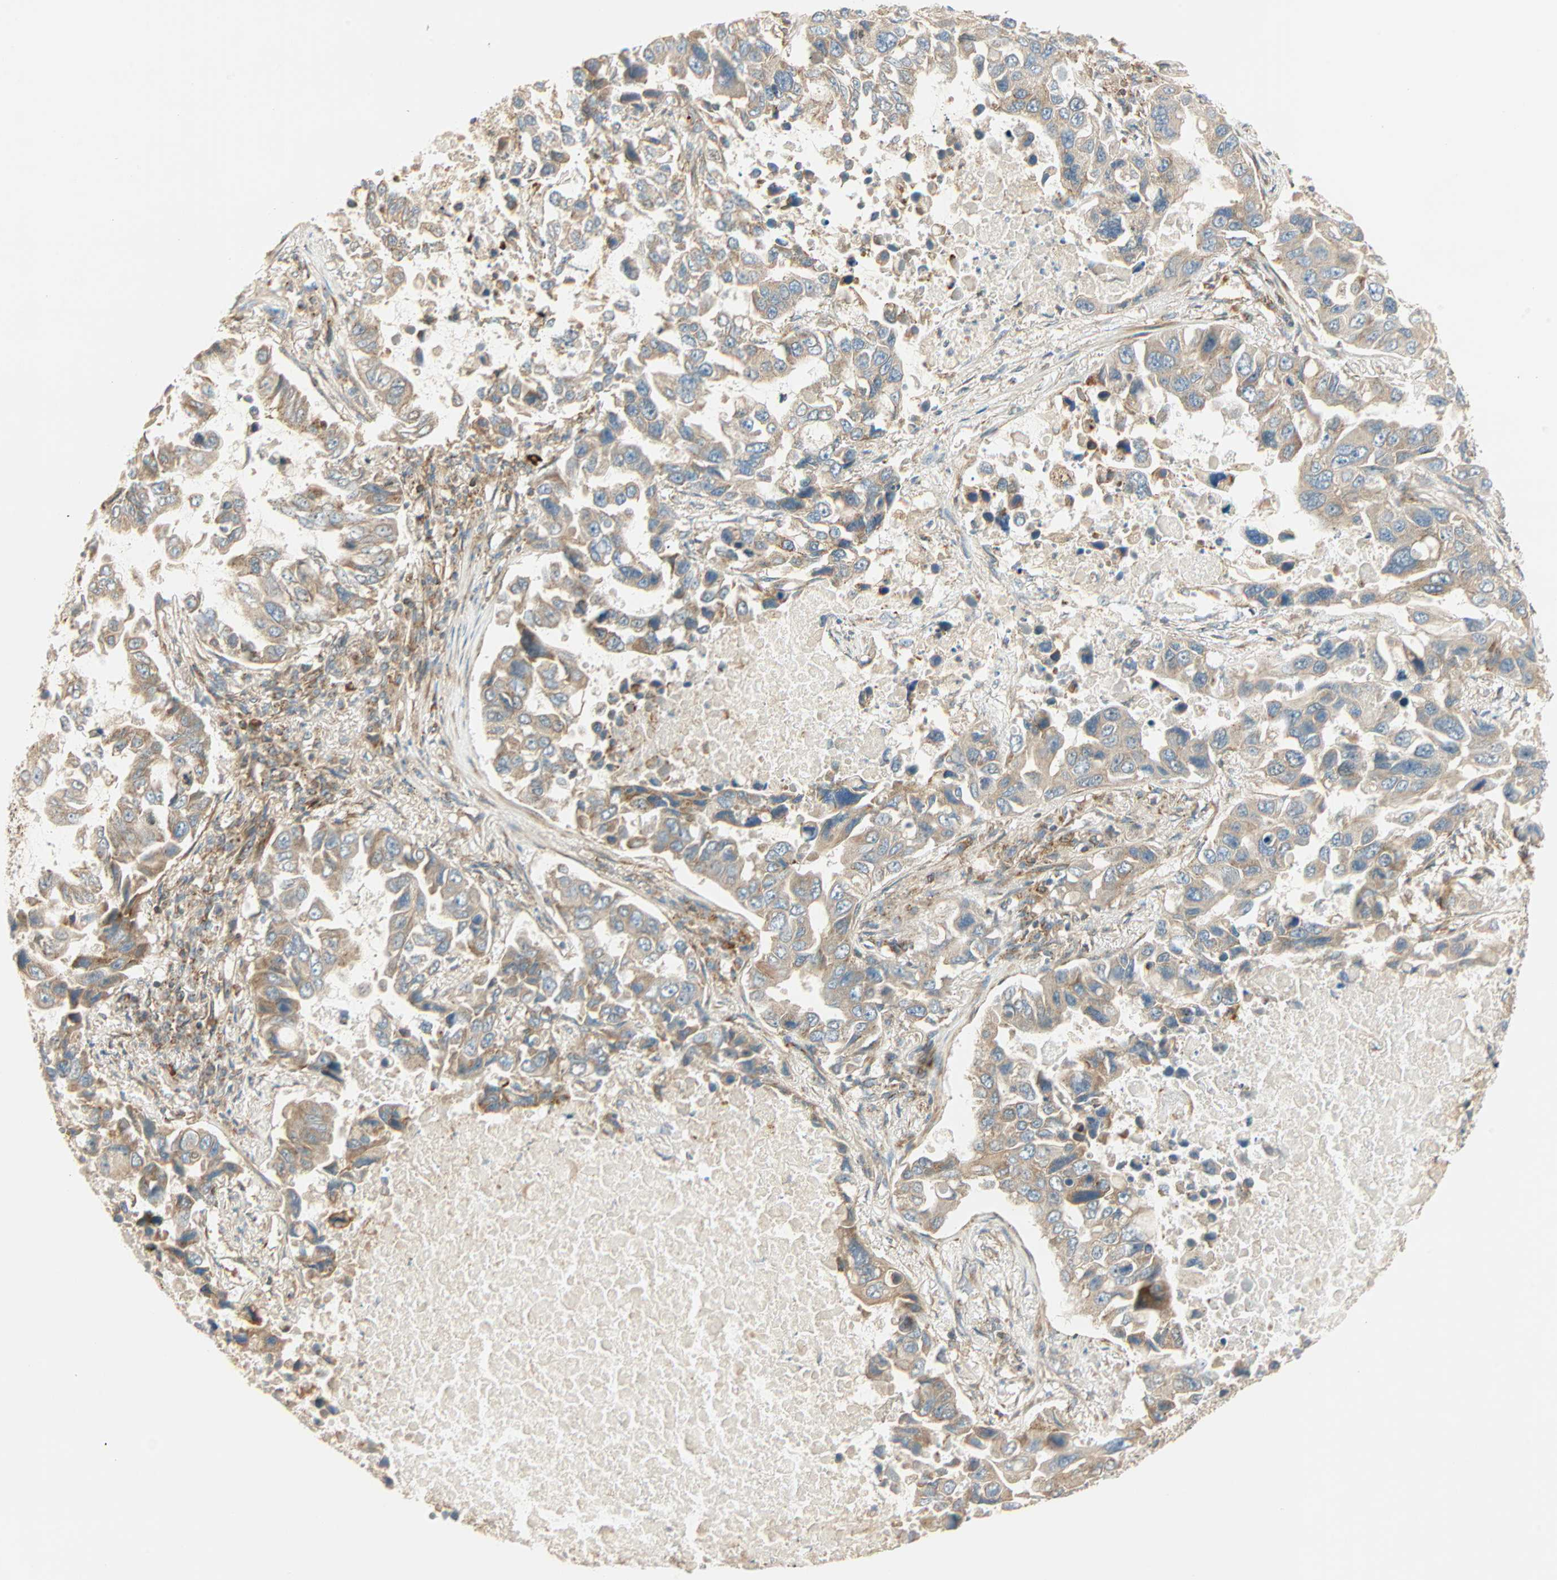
{"staining": {"intensity": "moderate", "quantity": ">75%", "location": "cytoplasmic/membranous"}, "tissue": "lung cancer", "cell_type": "Tumor cells", "image_type": "cancer", "snomed": [{"axis": "morphology", "description": "Adenocarcinoma, NOS"}, {"axis": "topography", "description": "Lung"}], "caption": "Protein expression analysis of adenocarcinoma (lung) shows moderate cytoplasmic/membranous expression in approximately >75% of tumor cells.", "gene": "PNPLA6", "patient": {"sex": "male", "age": 64}}